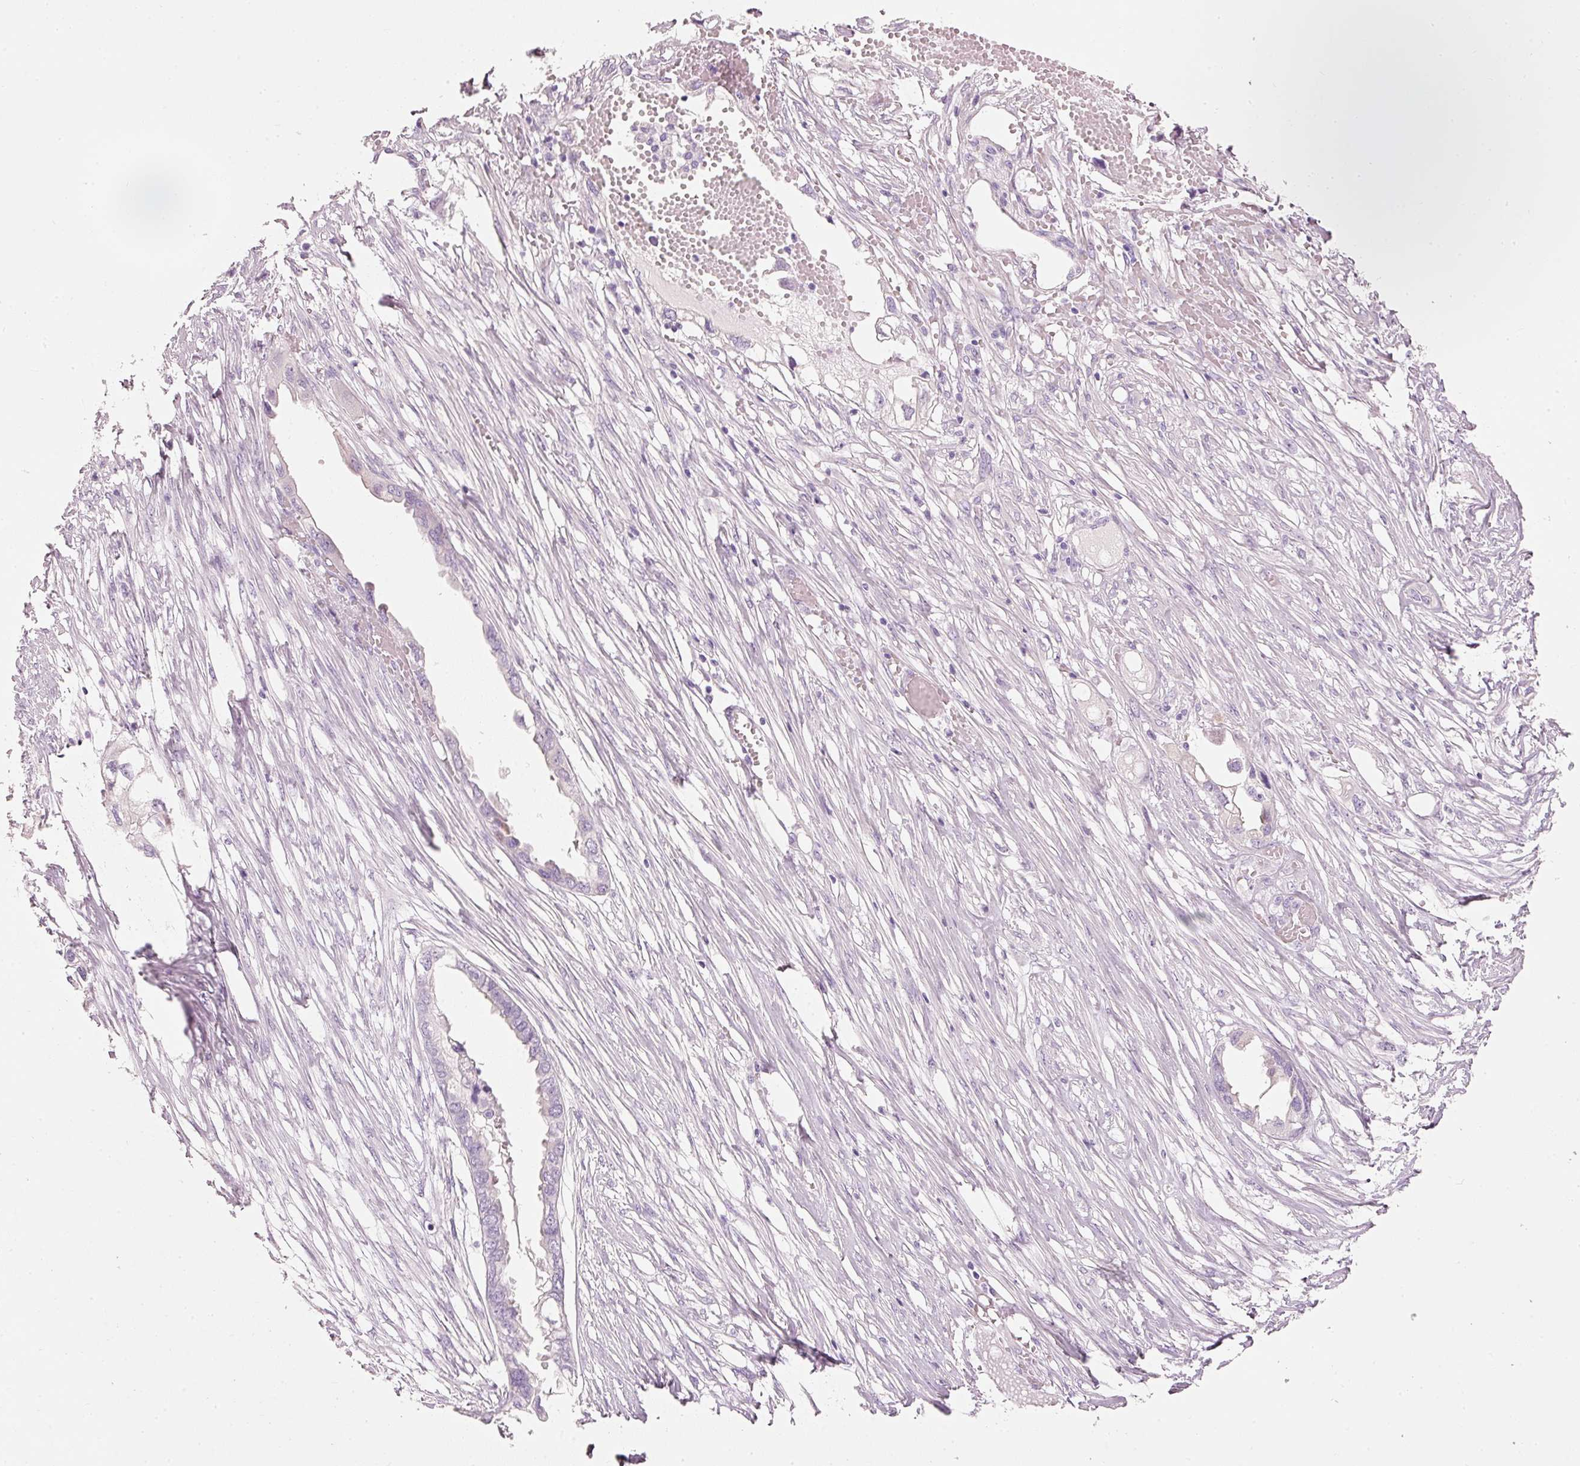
{"staining": {"intensity": "negative", "quantity": "none", "location": "none"}, "tissue": "endometrial cancer", "cell_type": "Tumor cells", "image_type": "cancer", "snomed": [{"axis": "morphology", "description": "Adenocarcinoma, NOS"}, {"axis": "morphology", "description": "Adenocarcinoma, metastatic, NOS"}, {"axis": "topography", "description": "Adipose tissue"}, {"axis": "topography", "description": "Endometrium"}], "caption": "Immunohistochemistry of metastatic adenocarcinoma (endometrial) exhibits no positivity in tumor cells. (DAB immunohistochemistry (IHC) visualized using brightfield microscopy, high magnification).", "gene": "PDXDC1", "patient": {"sex": "female", "age": 67}}